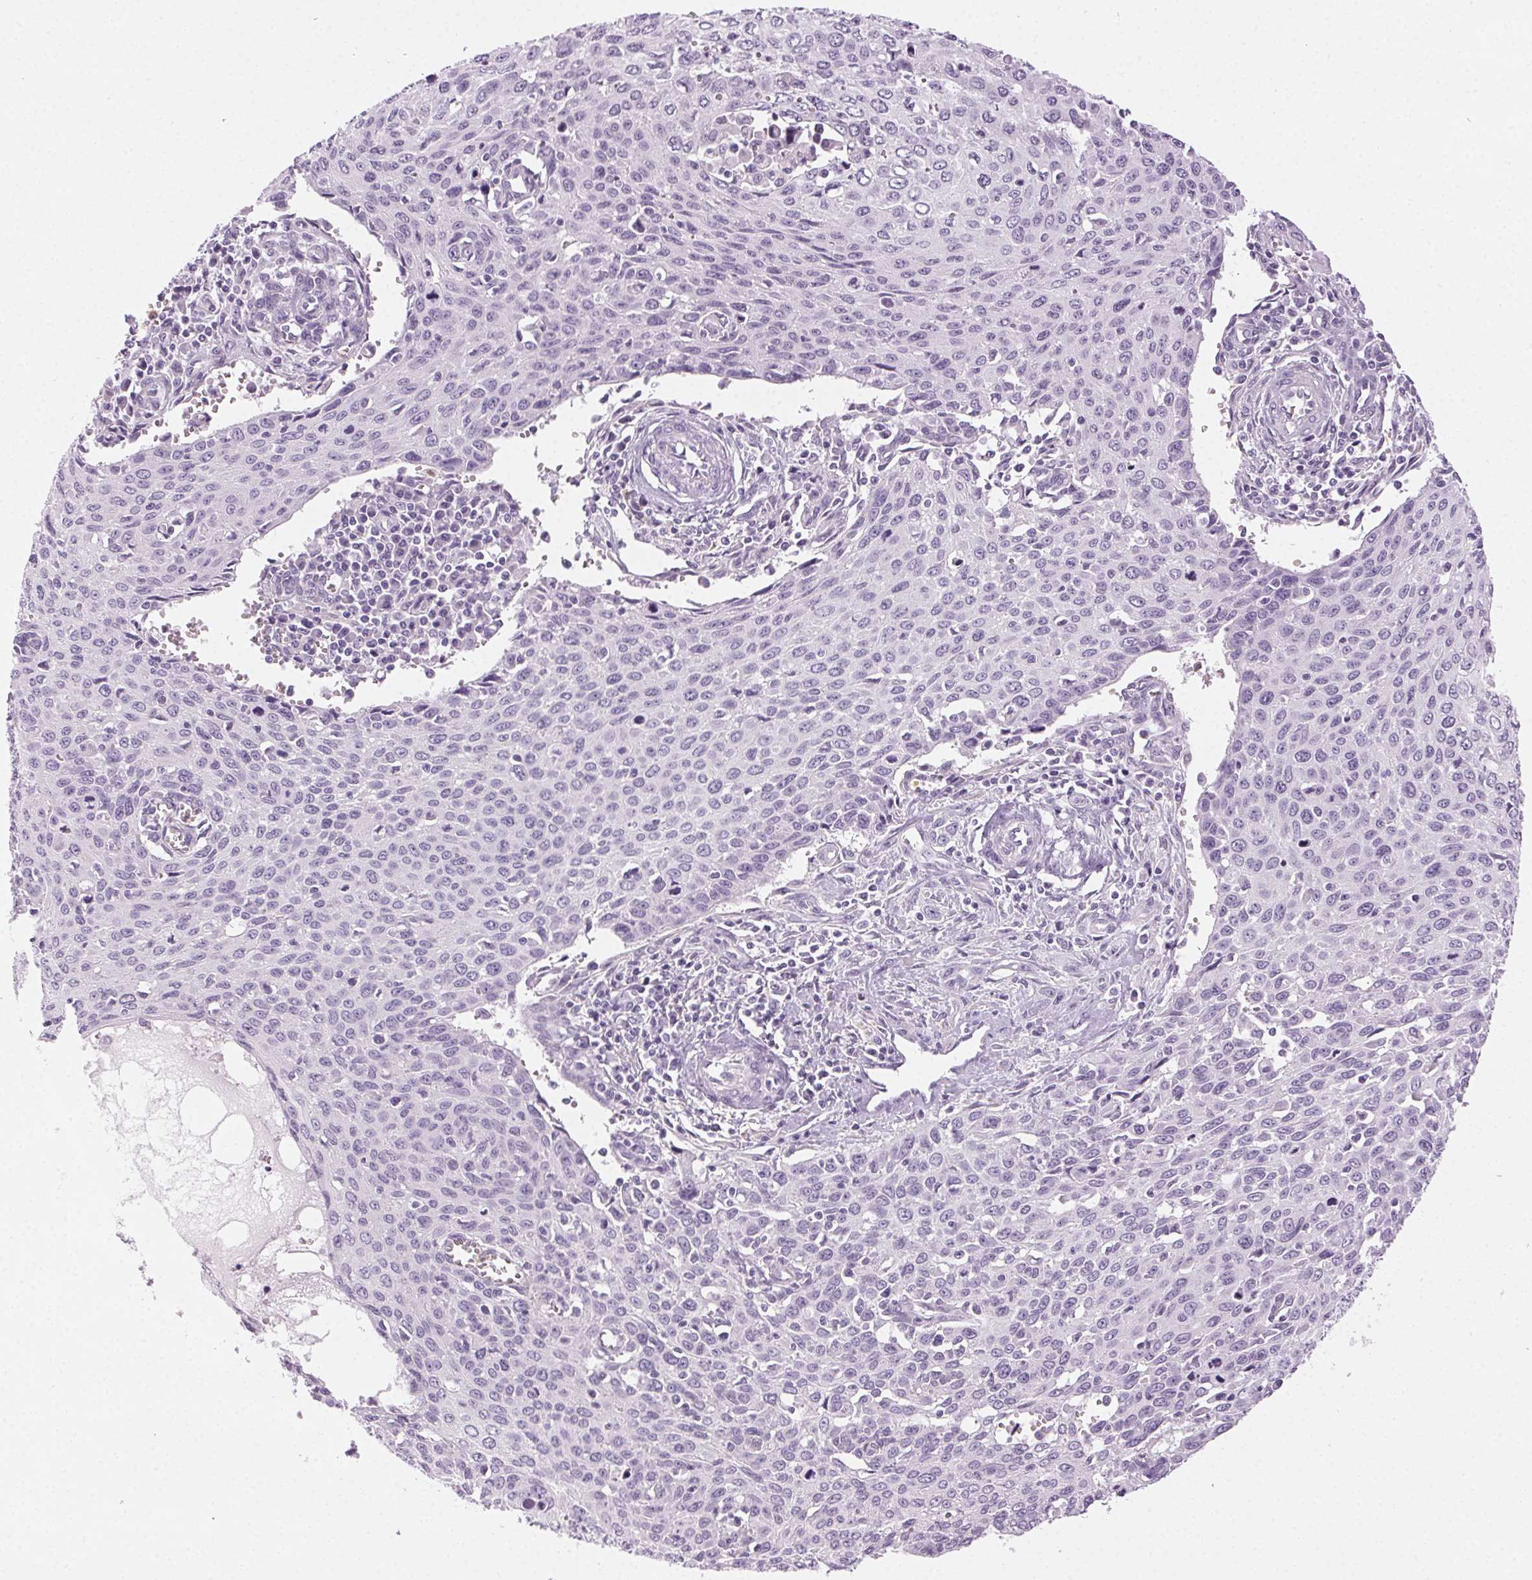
{"staining": {"intensity": "negative", "quantity": "none", "location": "none"}, "tissue": "cervical cancer", "cell_type": "Tumor cells", "image_type": "cancer", "snomed": [{"axis": "morphology", "description": "Squamous cell carcinoma, NOS"}, {"axis": "topography", "description": "Cervix"}], "caption": "DAB immunohistochemical staining of human cervical cancer reveals no significant expression in tumor cells.", "gene": "MPO", "patient": {"sex": "female", "age": 38}}